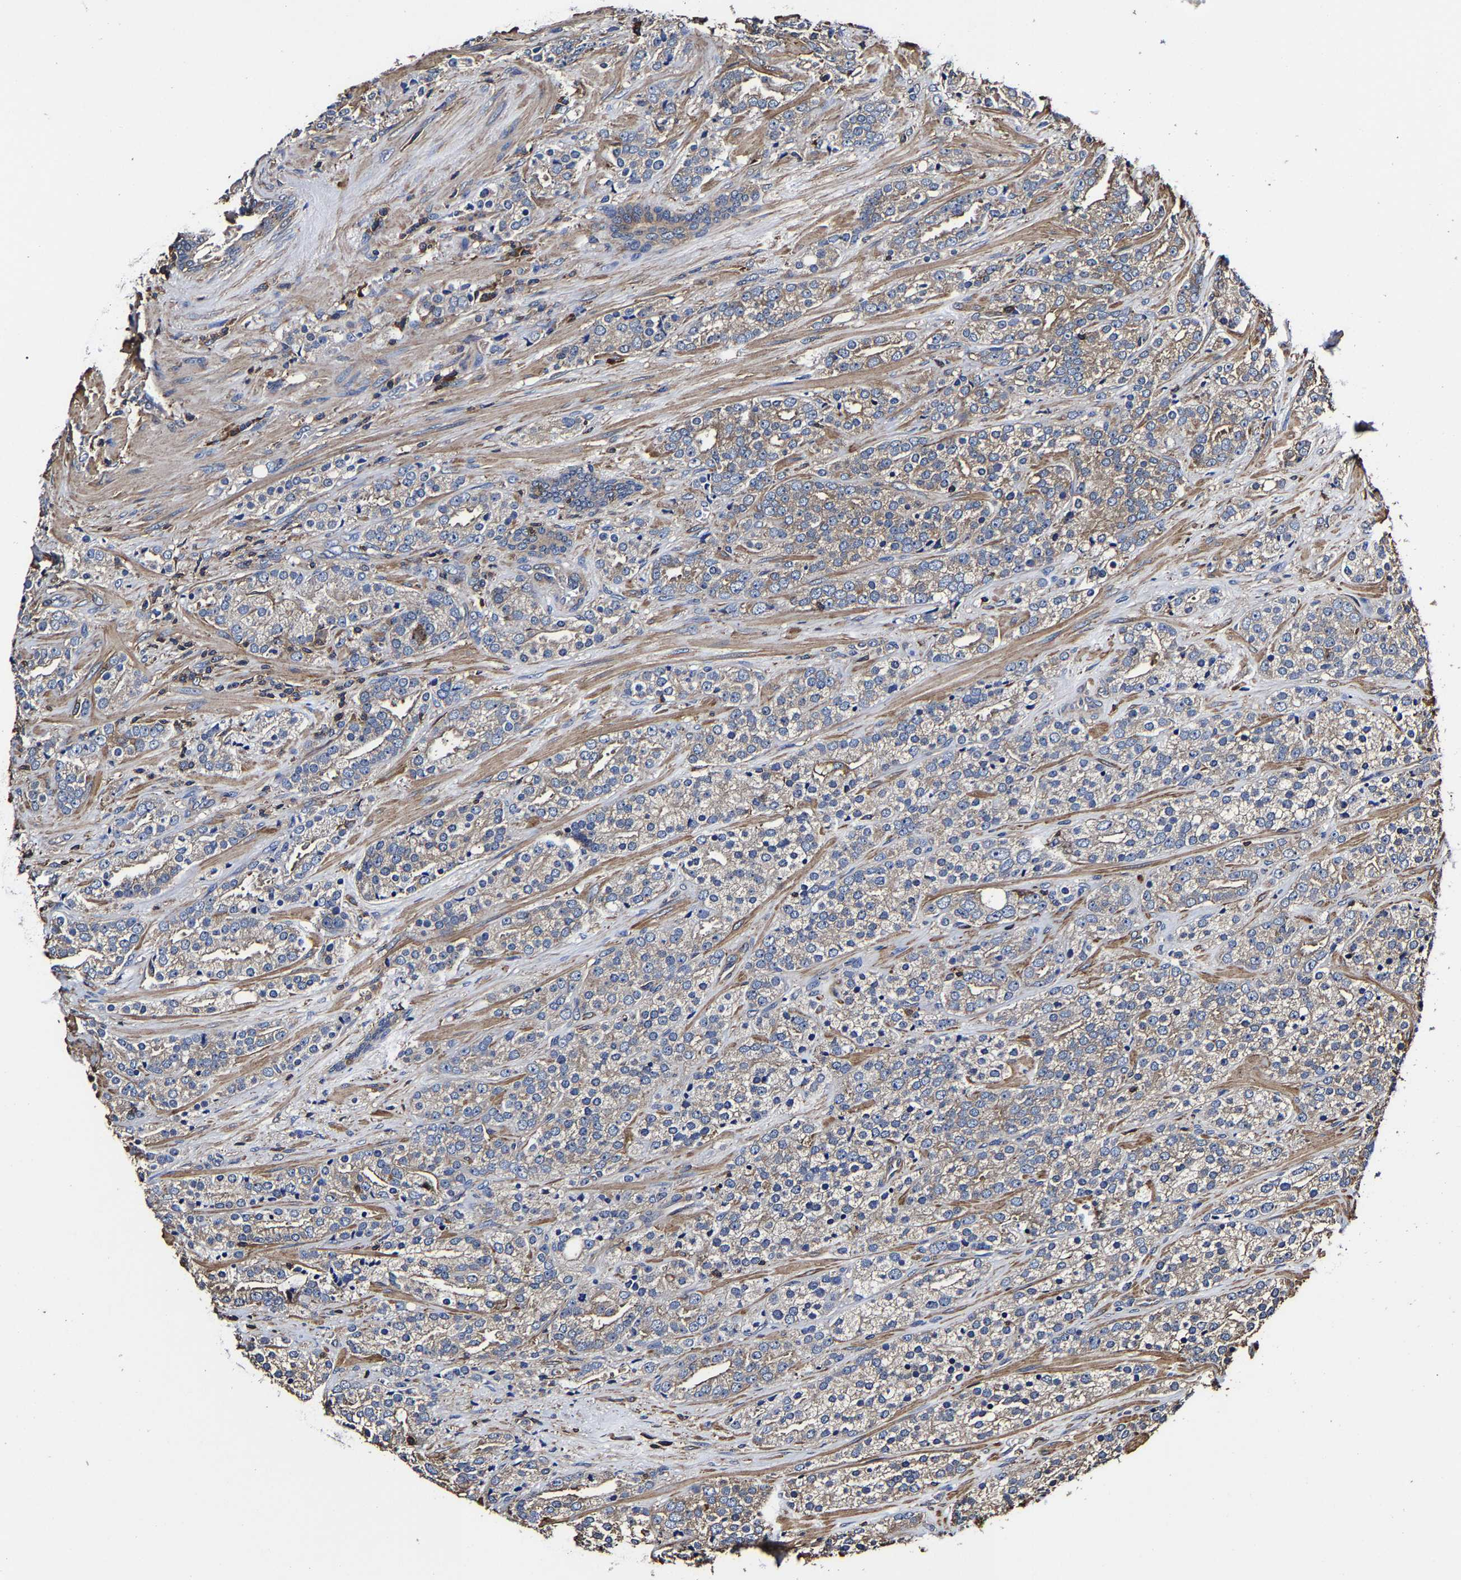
{"staining": {"intensity": "weak", "quantity": "25%-75%", "location": "cytoplasmic/membranous"}, "tissue": "prostate cancer", "cell_type": "Tumor cells", "image_type": "cancer", "snomed": [{"axis": "morphology", "description": "Adenocarcinoma, High grade"}, {"axis": "topography", "description": "Prostate"}], "caption": "A brown stain highlights weak cytoplasmic/membranous positivity of a protein in human prostate cancer tumor cells.", "gene": "SSH3", "patient": {"sex": "male", "age": 71}}